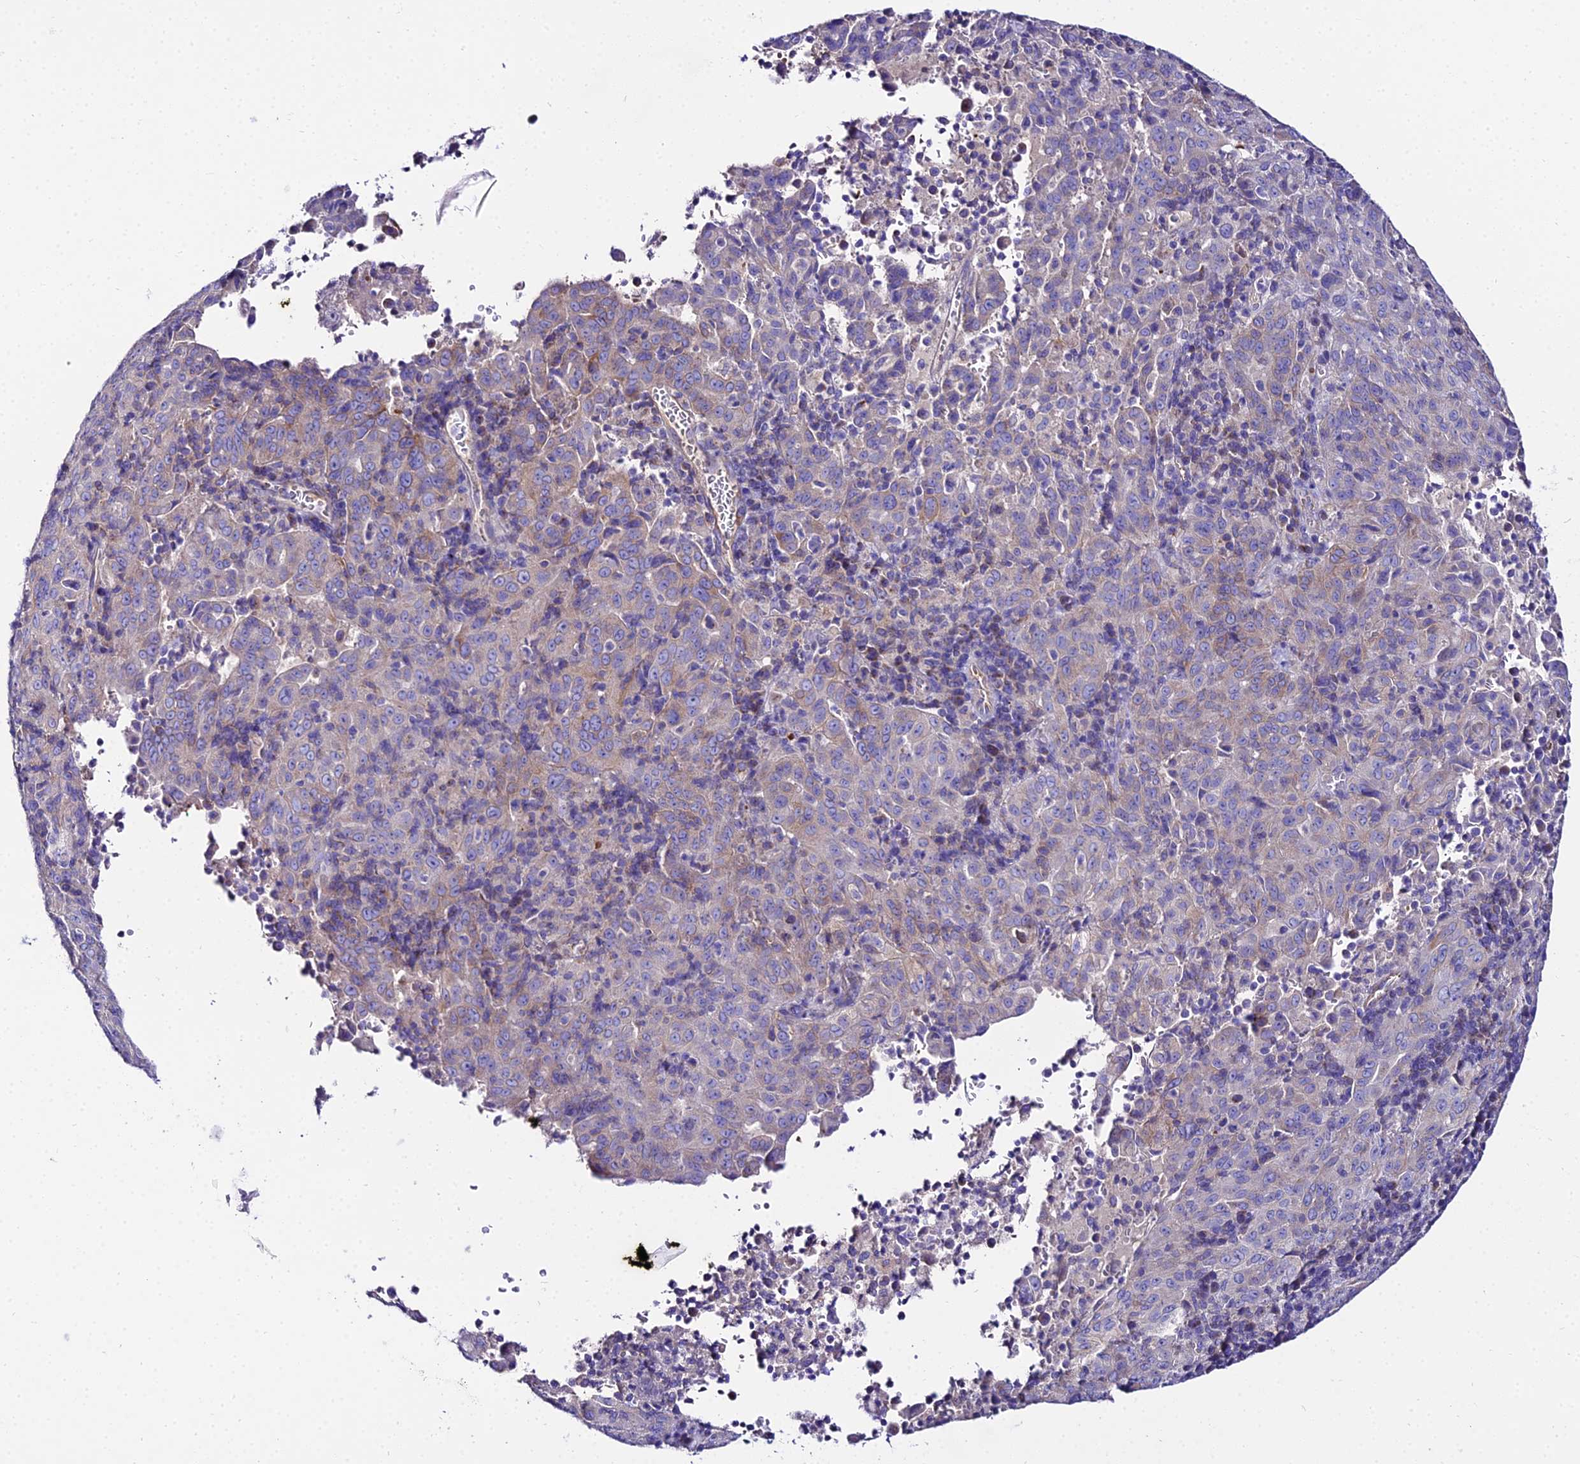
{"staining": {"intensity": "negative", "quantity": "none", "location": "none"}, "tissue": "pancreatic cancer", "cell_type": "Tumor cells", "image_type": "cancer", "snomed": [{"axis": "morphology", "description": "Adenocarcinoma, NOS"}, {"axis": "topography", "description": "Pancreas"}], "caption": "A photomicrograph of human adenocarcinoma (pancreatic) is negative for staining in tumor cells. (DAB (3,3'-diaminobenzidine) immunohistochemistry visualized using brightfield microscopy, high magnification).", "gene": "TUBA3D", "patient": {"sex": "male", "age": 63}}